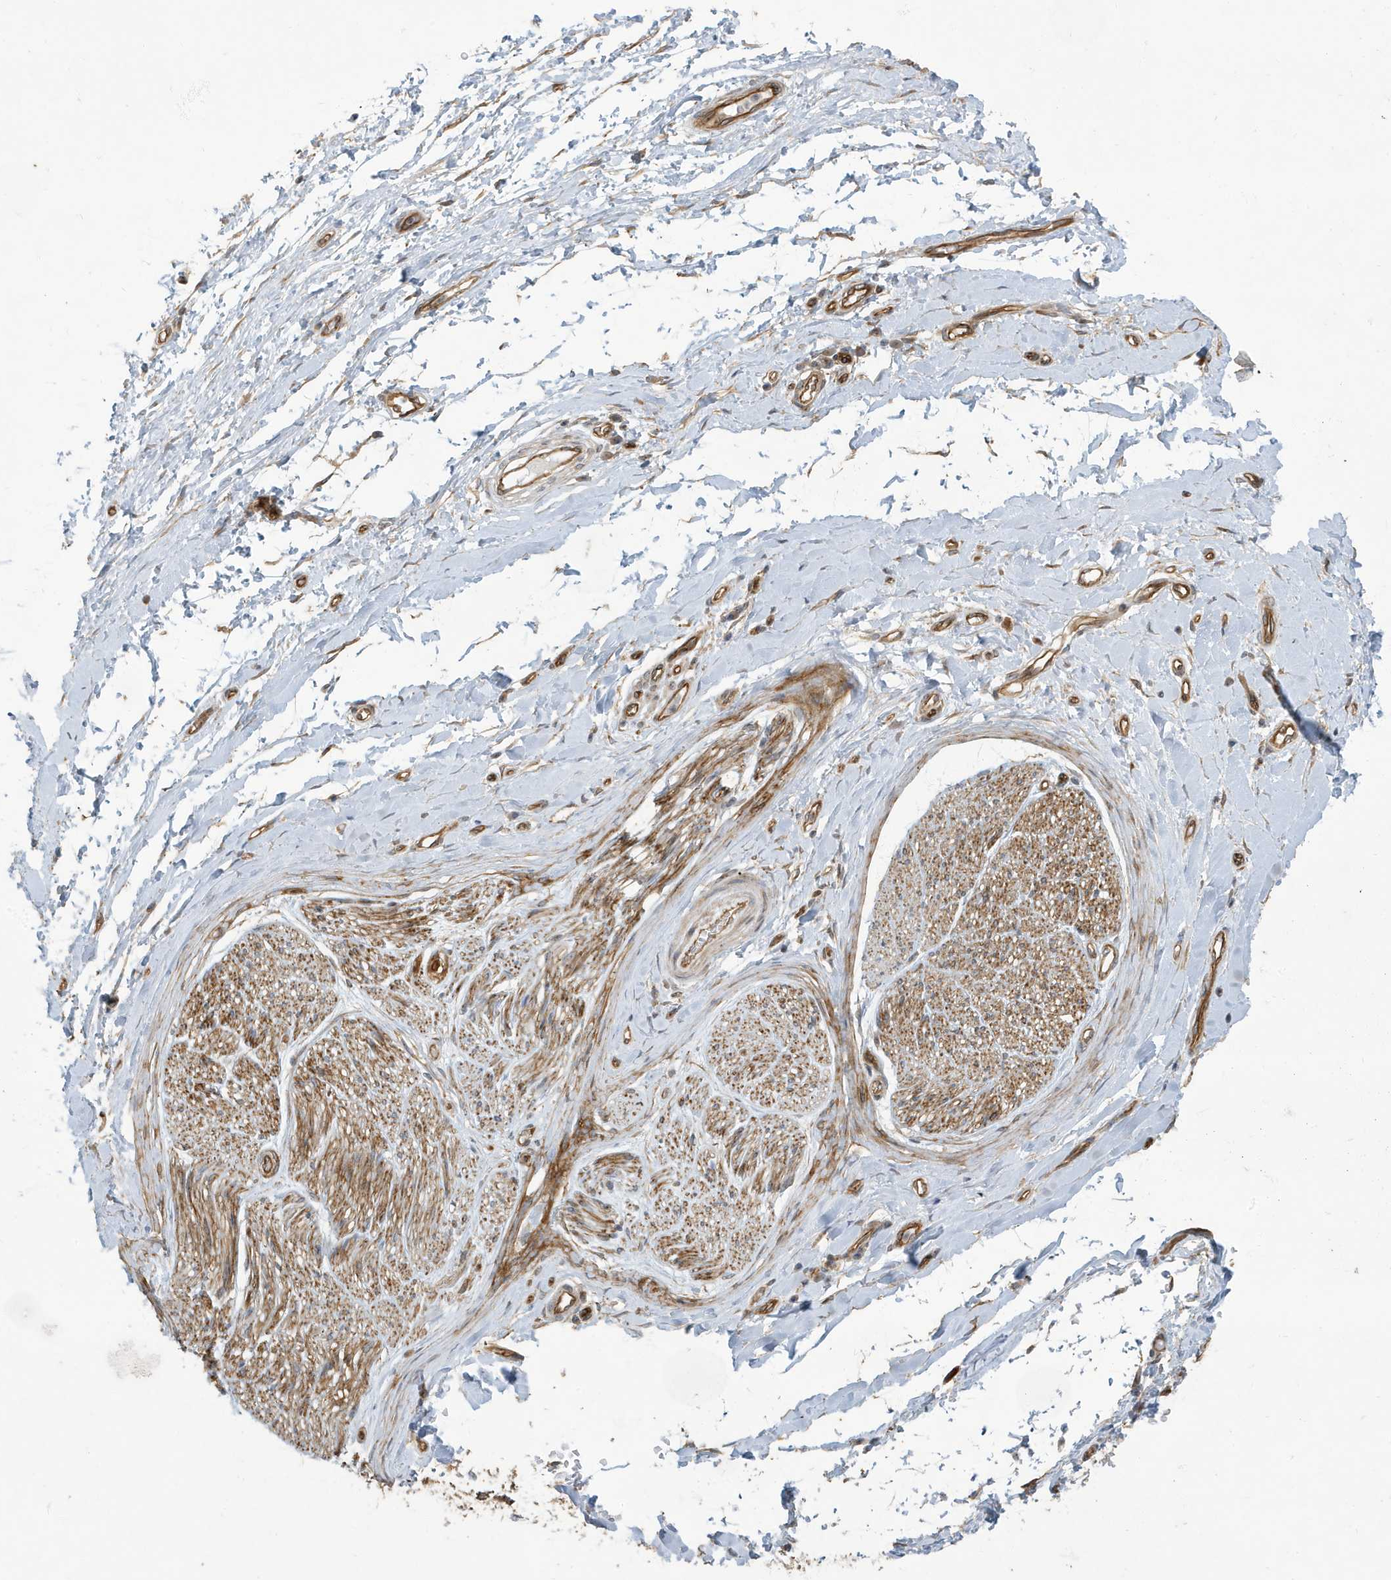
{"staining": {"intensity": "weak", "quantity": ">75%", "location": "cytoplasmic/membranous"}, "tissue": "soft tissue", "cell_type": "Fibroblasts", "image_type": "normal", "snomed": [{"axis": "morphology", "description": "Normal tissue, NOS"}, {"axis": "morphology", "description": "Adenocarcinoma, NOS"}, {"axis": "topography", "description": "Stomach, upper"}, {"axis": "topography", "description": "Peripheral nerve tissue"}], "caption": "Immunohistochemistry (DAB) staining of unremarkable human soft tissue shows weak cytoplasmic/membranous protein expression in approximately >75% of fibroblasts. The protein is shown in brown color, while the nuclei are stained blue.", "gene": "ATP23", "patient": {"sex": "male", "age": 62}}